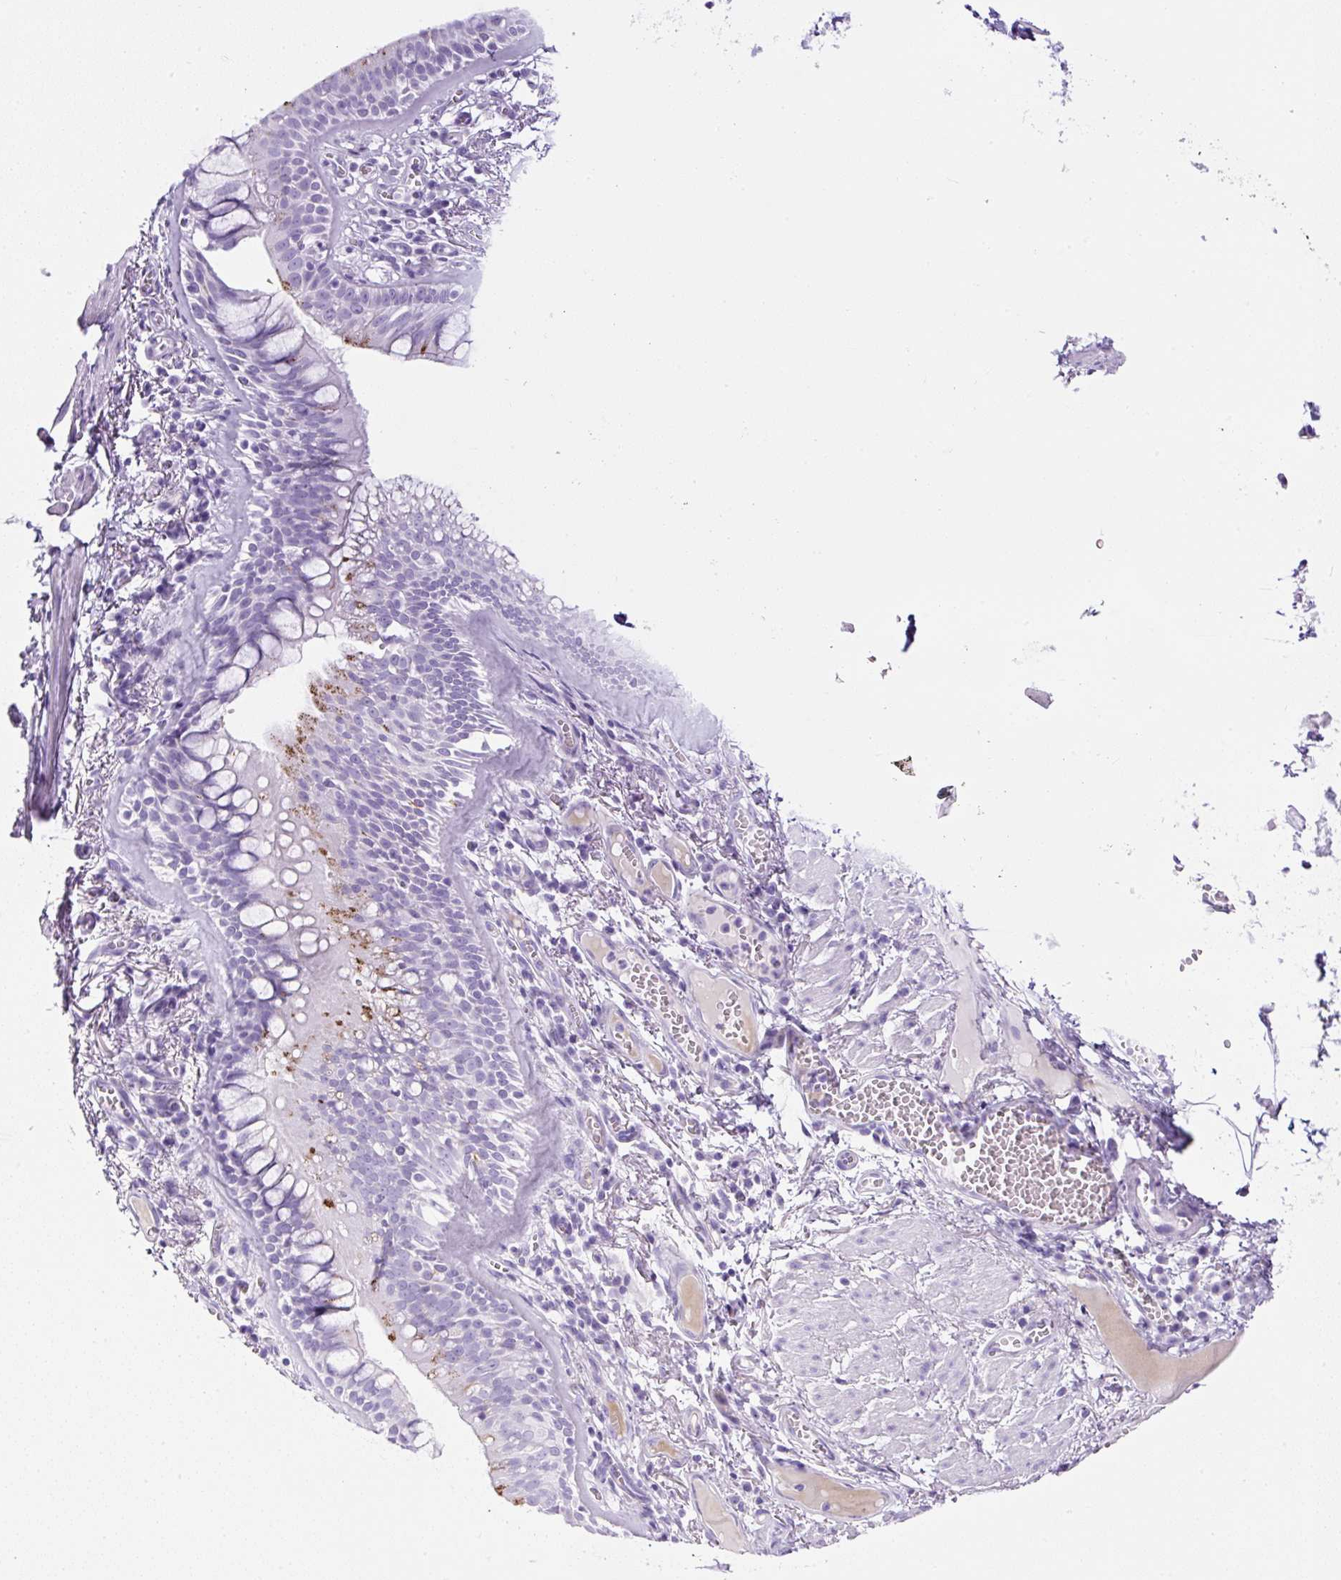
{"staining": {"intensity": "negative", "quantity": "none", "location": "none"}, "tissue": "bronchus", "cell_type": "Respiratory epithelial cells", "image_type": "normal", "snomed": [{"axis": "morphology", "description": "Normal tissue, NOS"}, {"axis": "topography", "description": "Cartilage tissue"}, {"axis": "topography", "description": "Bronchus"}], "caption": "Human bronchus stained for a protein using immunohistochemistry (IHC) reveals no positivity in respiratory epithelial cells.", "gene": "TMEM200B", "patient": {"sex": "male", "age": 78}}